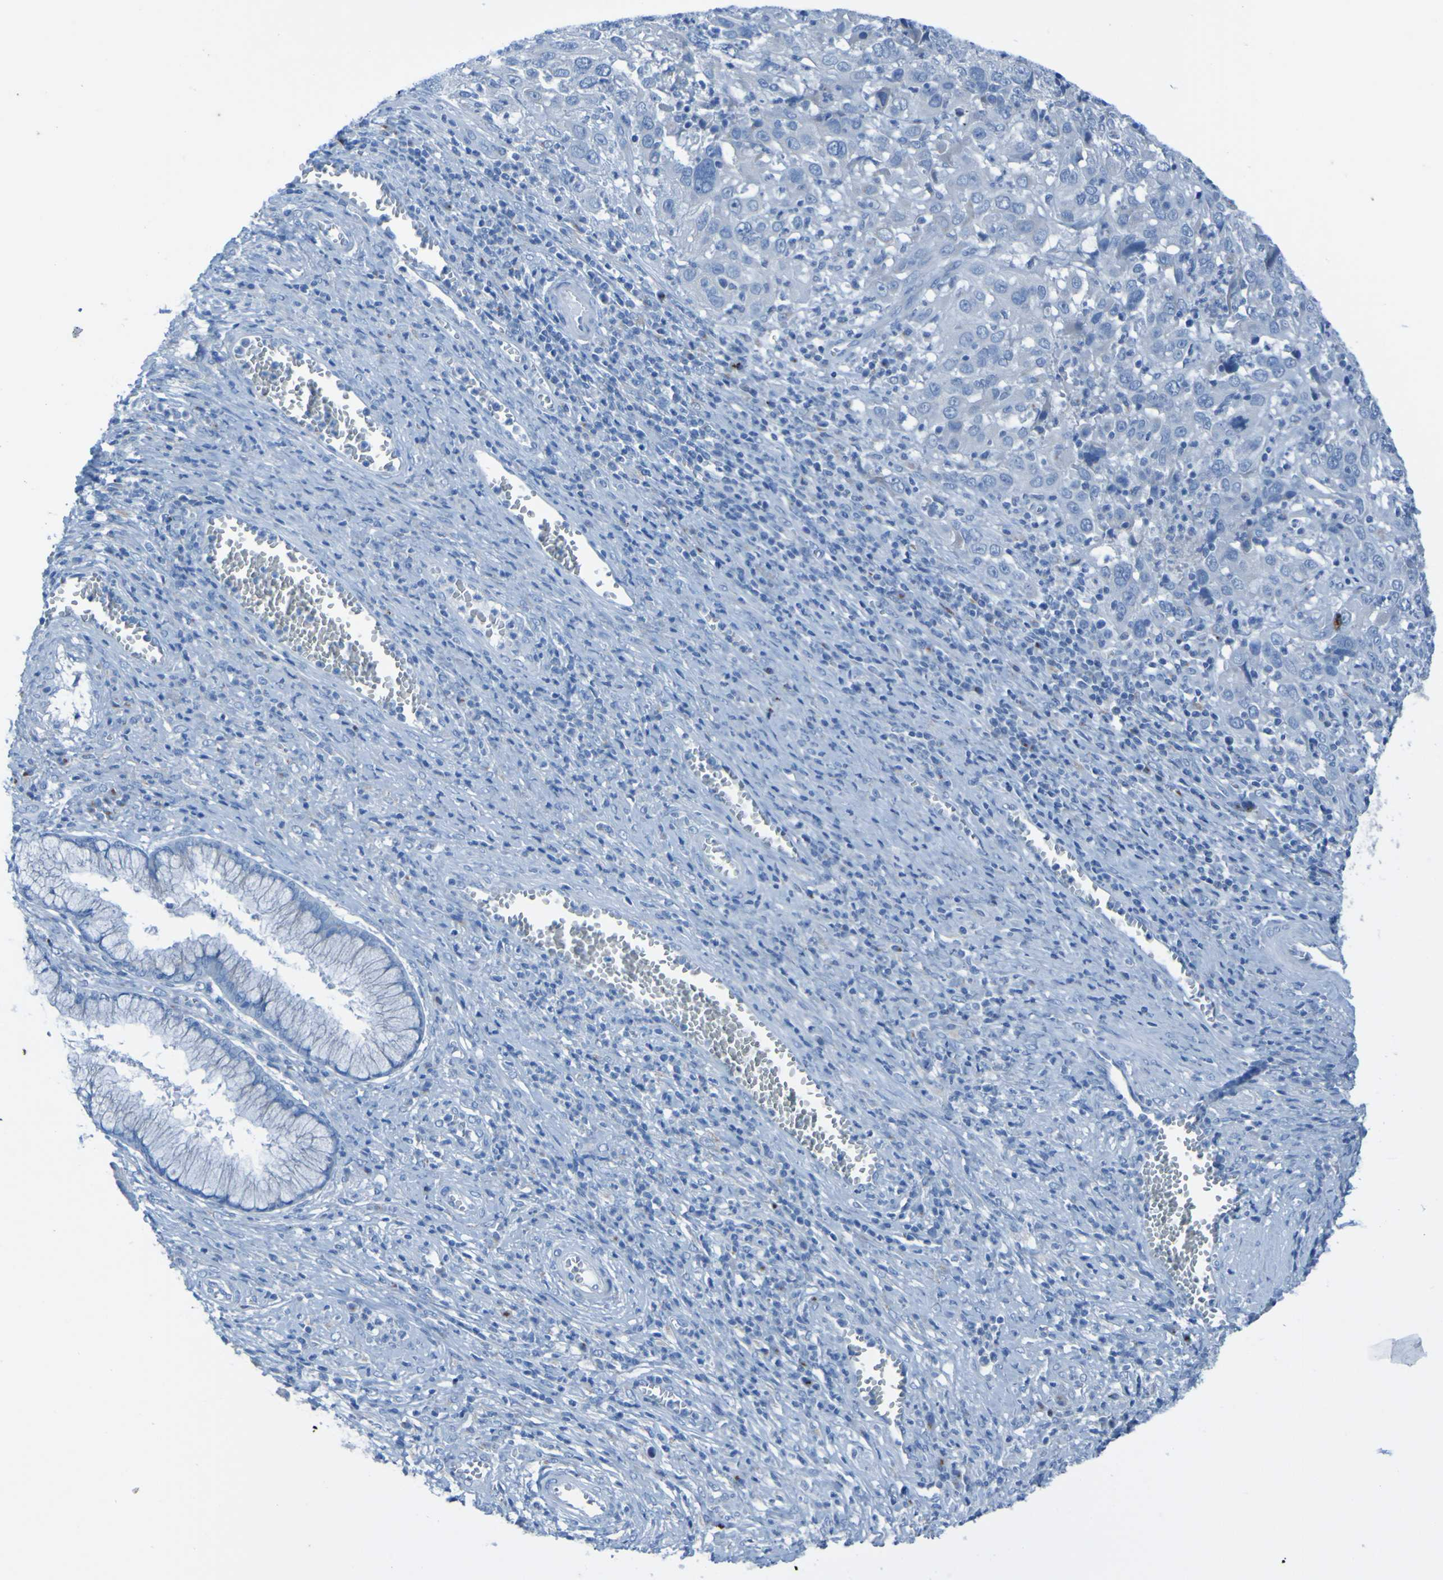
{"staining": {"intensity": "negative", "quantity": "none", "location": "none"}, "tissue": "cervical cancer", "cell_type": "Tumor cells", "image_type": "cancer", "snomed": [{"axis": "morphology", "description": "Squamous cell carcinoma, NOS"}, {"axis": "topography", "description": "Cervix"}], "caption": "Human squamous cell carcinoma (cervical) stained for a protein using IHC exhibits no positivity in tumor cells.", "gene": "ACMSD", "patient": {"sex": "female", "age": 32}}